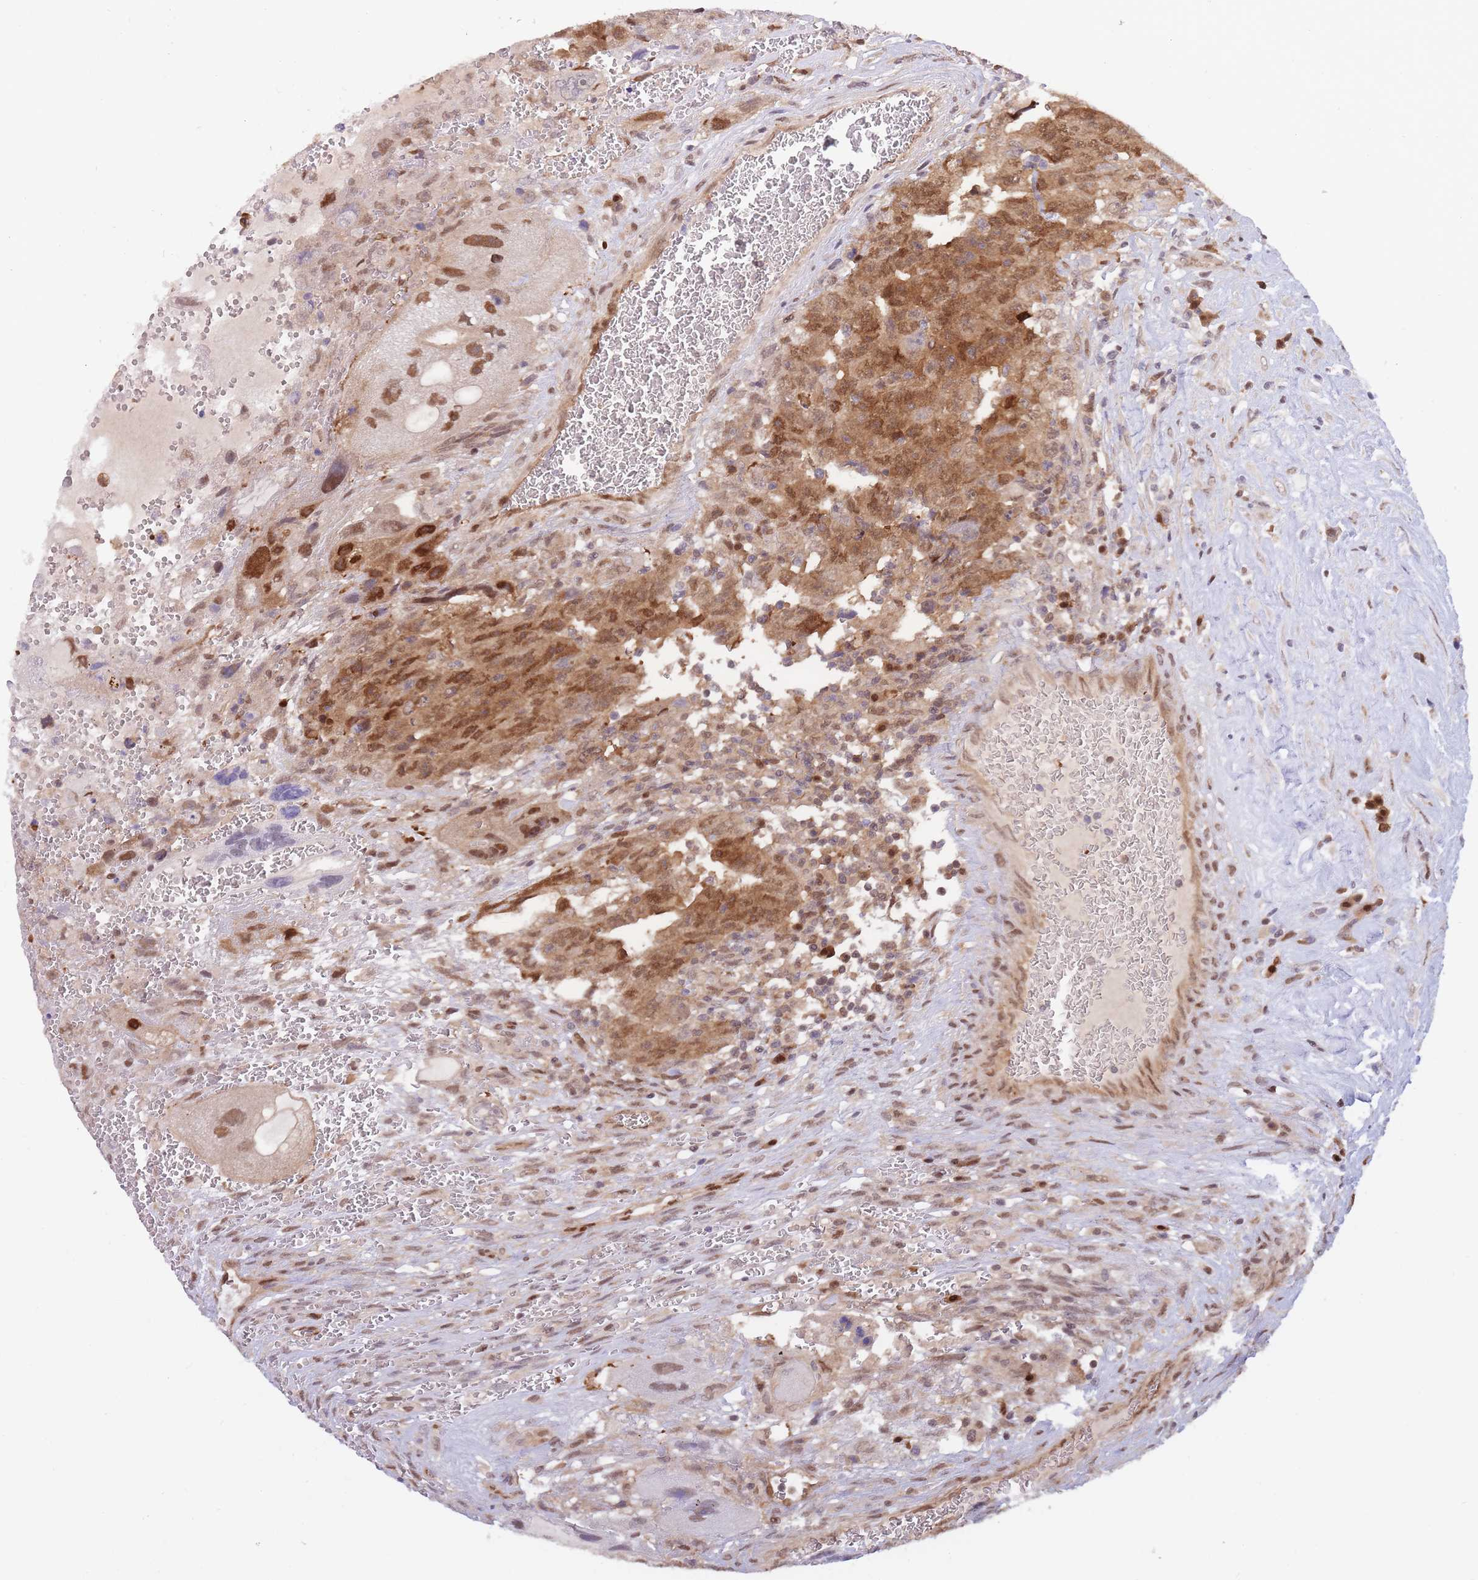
{"staining": {"intensity": "moderate", "quantity": ">75%", "location": "cytoplasmic/membranous,nuclear"}, "tissue": "testis cancer", "cell_type": "Tumor cells", "image_type": "cancer", "snomed": [{"axis": "morphology", "description": "Carcinoma, Embryonal, NOS"}, {"axis": "topography", "description": "Testis"}], "caption": "Testis cancer (embryonal carcinoma) stained for a protein shows moderate cytoplasmic/membranous and nuclear positivity in tumor cells.", "gene": "NSFL1C", "patient": {"sex": "male", "age": 28}}